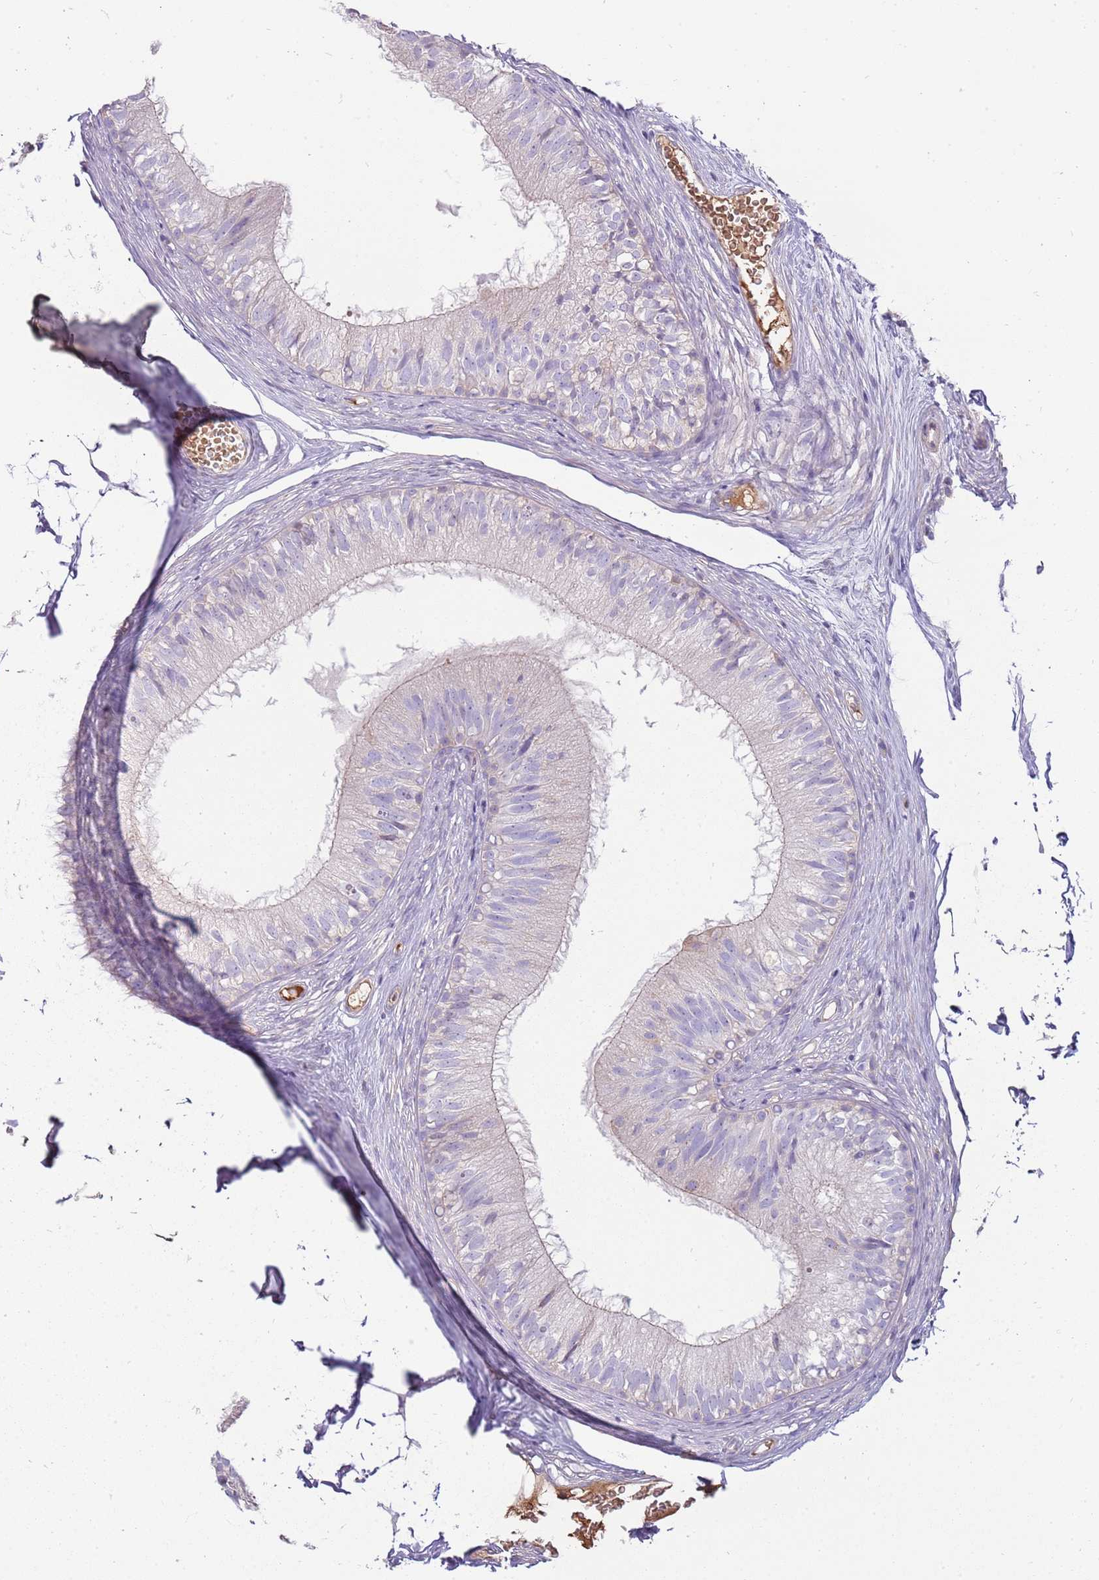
{"staining": {"intensity": "weak", "quantity": "<25%", "location": "cytoplasmic/membranous"}, "tissue": "epididymis", "cell_type": "Glandular cells", "image_type": "normal", "snomed": [{"axis": "morphology", "description": "Normal tissue, NOS"}, {"axis": "morphology", "description": "Seminoma in situ"}, {"axis": "topography", "description": "Testis"}, {"axis": "topography", "description": "Epididymis"}], "caption": "The photomicrograph demonstrates no staining of glandular cells in benign epididymis. (DAB immunohistochemistry (IHC) with hematoxylin counter stain).", "gene": "MCUB", "patient": {"sex": "male", "age": 28}}